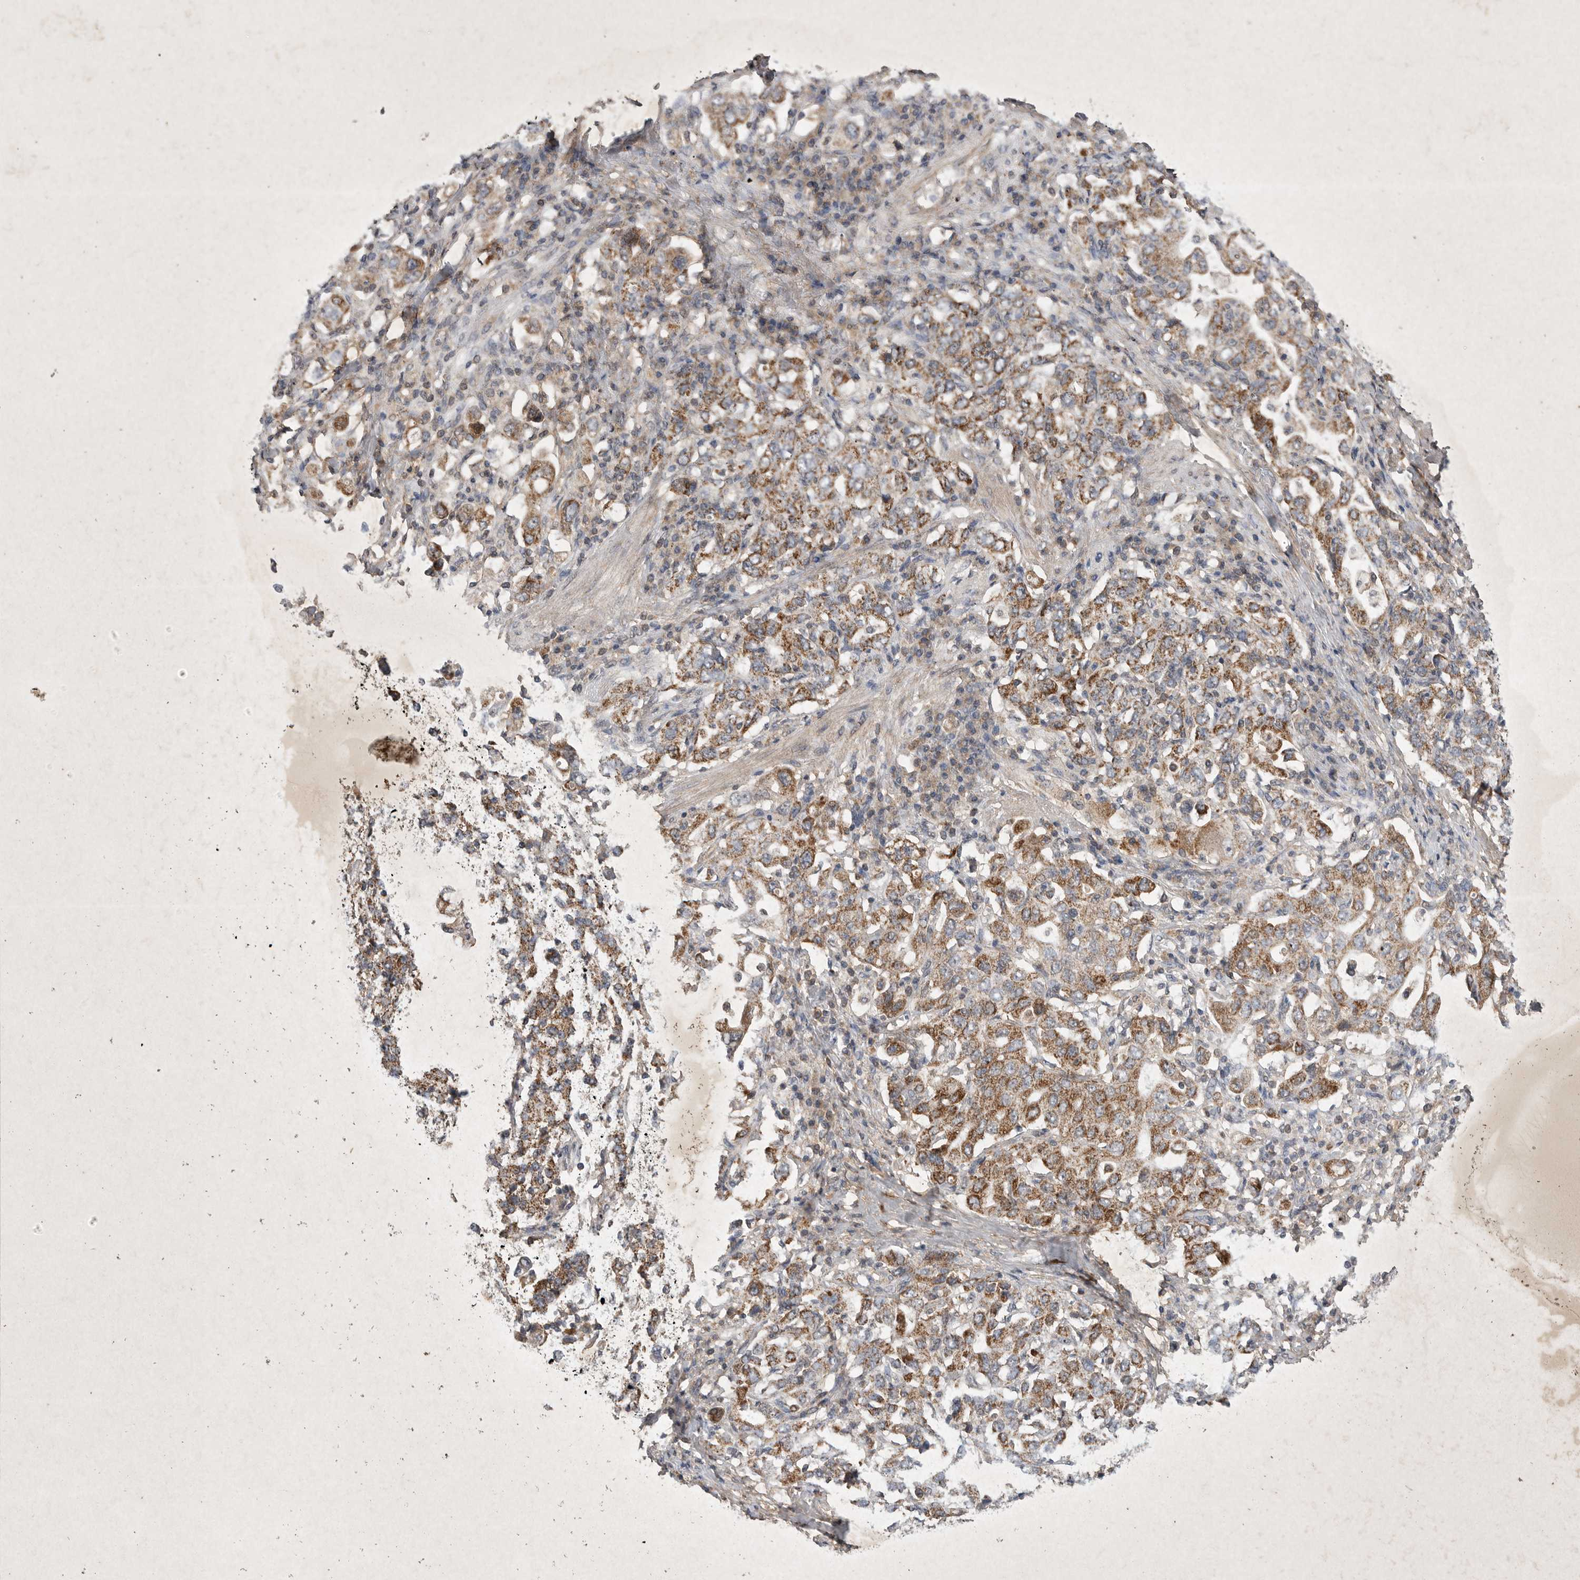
{"staining": {"intensity": "strong", "quantity": ">75%", "location": "cytoplasmic/membranous"}, "tissue": "stomach cancer", "cell_type": "Tumor cells", "image_type": "cancer", "snomed": [{"axis": "morphology", "description": "Adenocarcinoma, NOS"}, {"axis": "topography", "description": "Stomach, upper"}], "caption": "Protein staining by immunohistochemistry reveals strong cytoplasmic/membranous positivity in approximately >75% of tumor cells in stomach cancer (adenocarcinoma). (Stains: DAB (3,3'-diaminobenzidine) in brown, nuclei in blue, Microscopy: brightfield microscopy at high magnification).", "gene": "DDR1", "patient": {"sex": "male", "age": 62}}